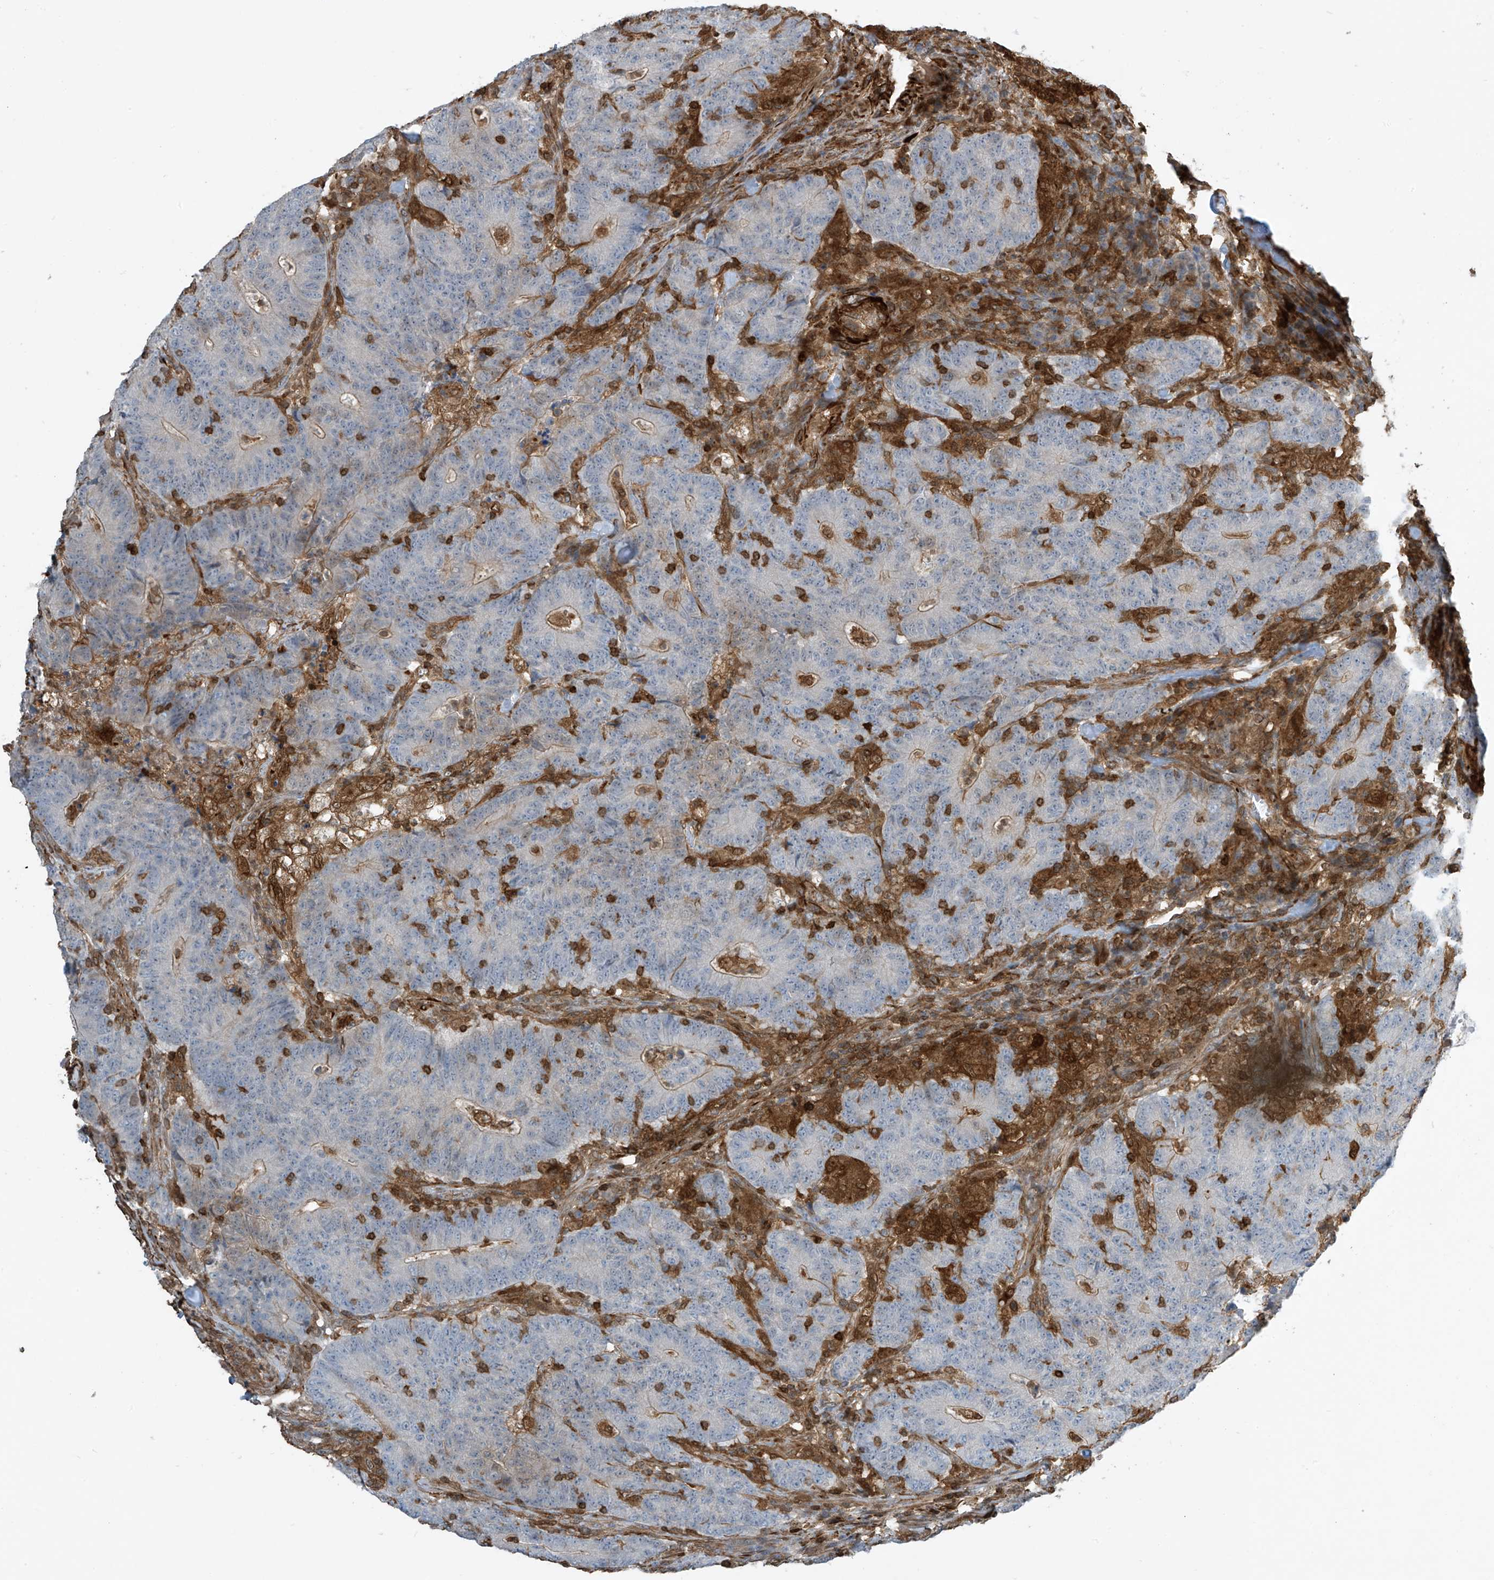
{"staining": {"intensity": "negative", "quantity": "none", "location": "none"}, "tissue": "colorectal cancer", "cell_type": "Tumor cells", "image_type": "cancer", "snomed": [{"axis": "morphology", "description": "Normal tissue, NOS"}, {"axis": "morphology", "description": "Adenocarcinoma, NOS"}, {"axis": "topography", "description": "Colon"}], "caption": "This is a histopathology image of IHC staining of adenocarcinoma (colorectal), which shows no staining in tumor cells.", "gene": "SH3BGRL3", "patient": {"sex": "female", "age": 75}}